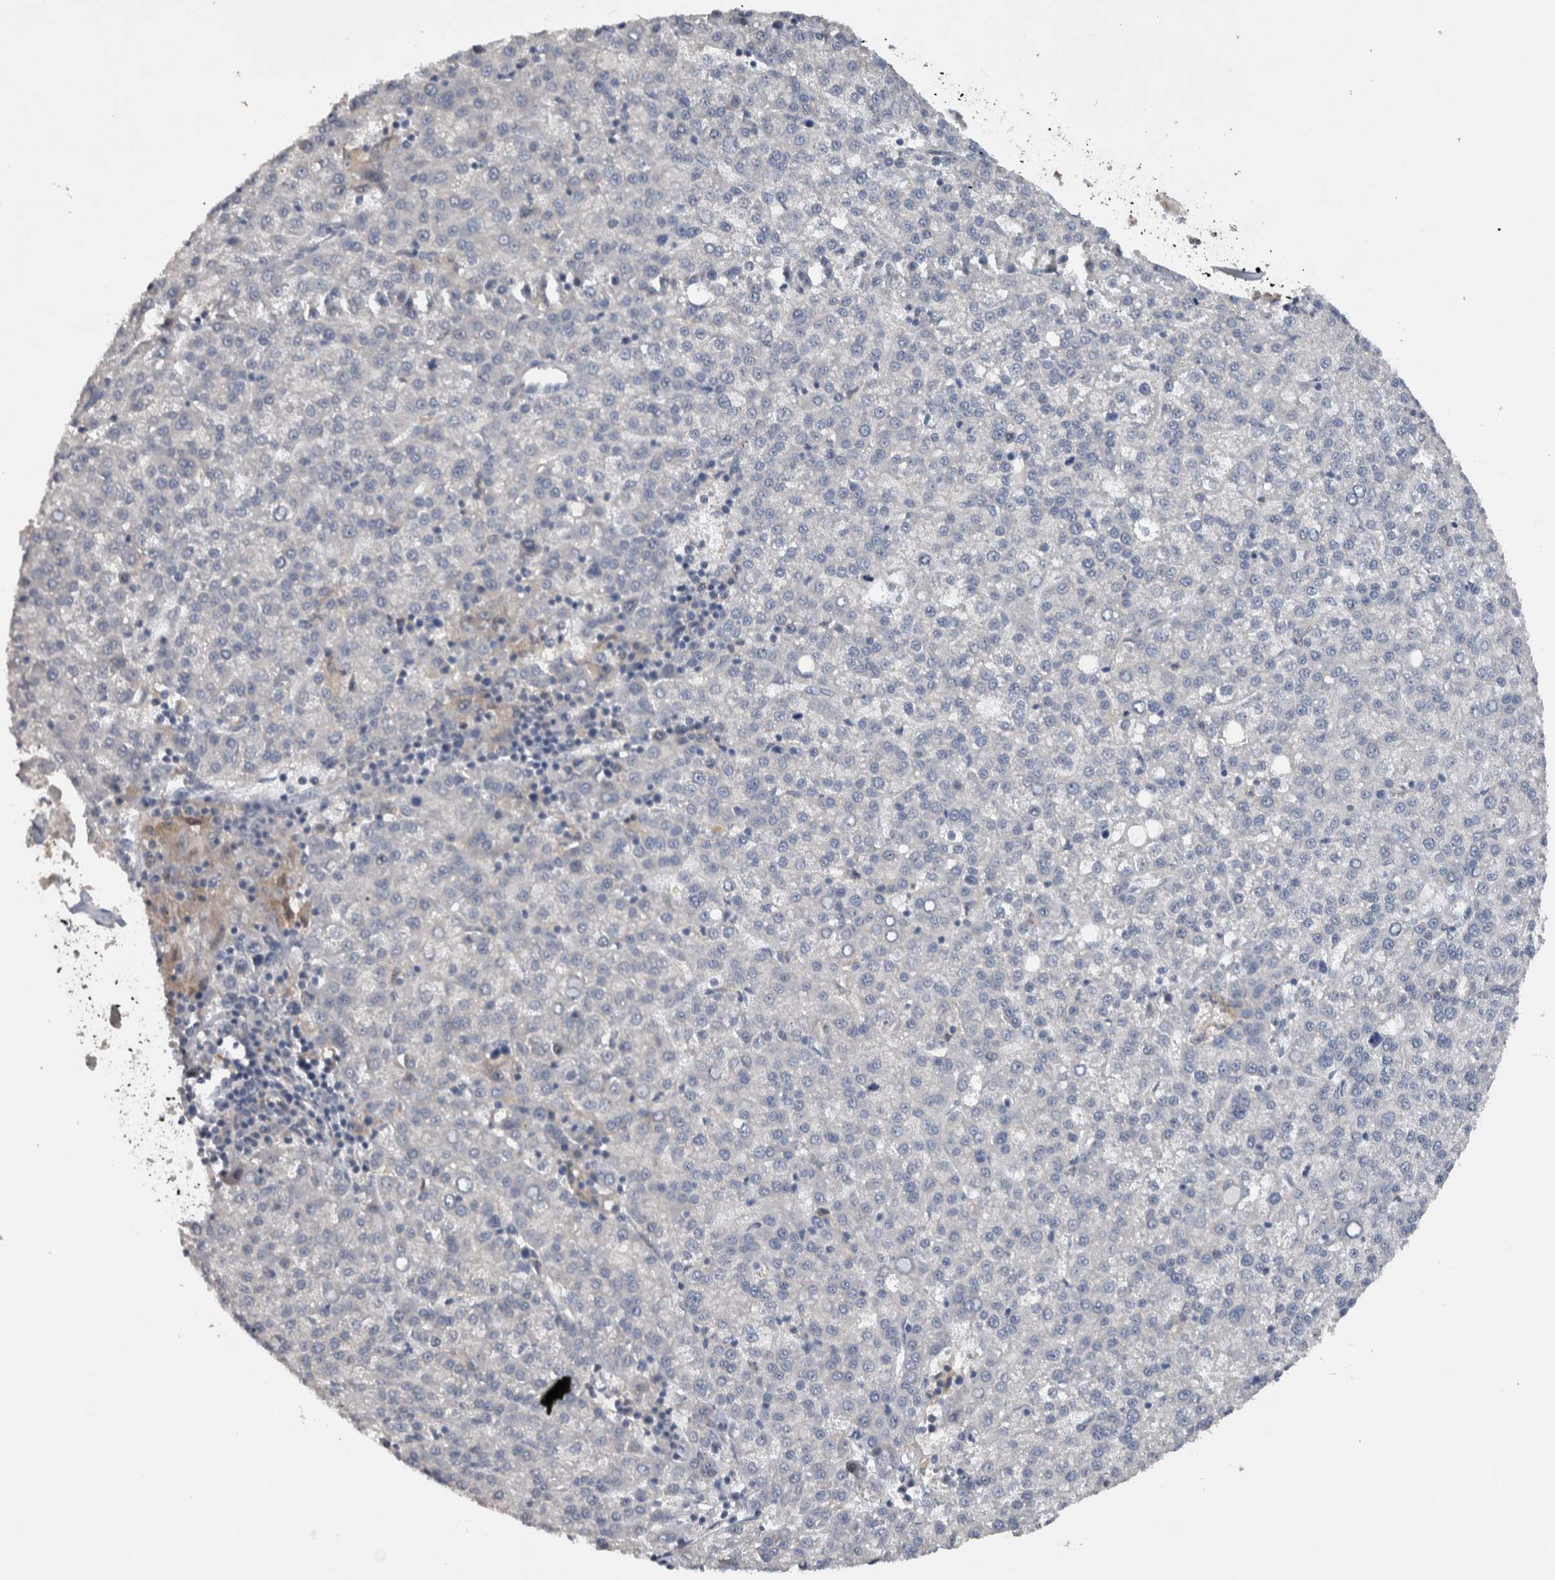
{"staining": {"intensity": "negative", "quantity": "none", "location": "none"}, "tissue": "liver cancer", "cell_type": "Tumor cells", "image_type": "cancer", "snomed": [{"axis": "morphology", "description": "Carcinoma, Hepatocellular, NOS"}, {"axis": "topography", "description": "Liver"}], "caption": "IHC micrograph of human liver hepatocellular carcinoma stained for a protein (brown), which displays no positivity in tumor cells. The staining was performed using DAB (3,3'-diaminobenzidine) to visualize the protein expression in brown, while the nuclei were stained in blue with hematoxylin (Magnification: 20x).", "gene": "HEXD", "patient": {"sex": "female", "age": 58}}